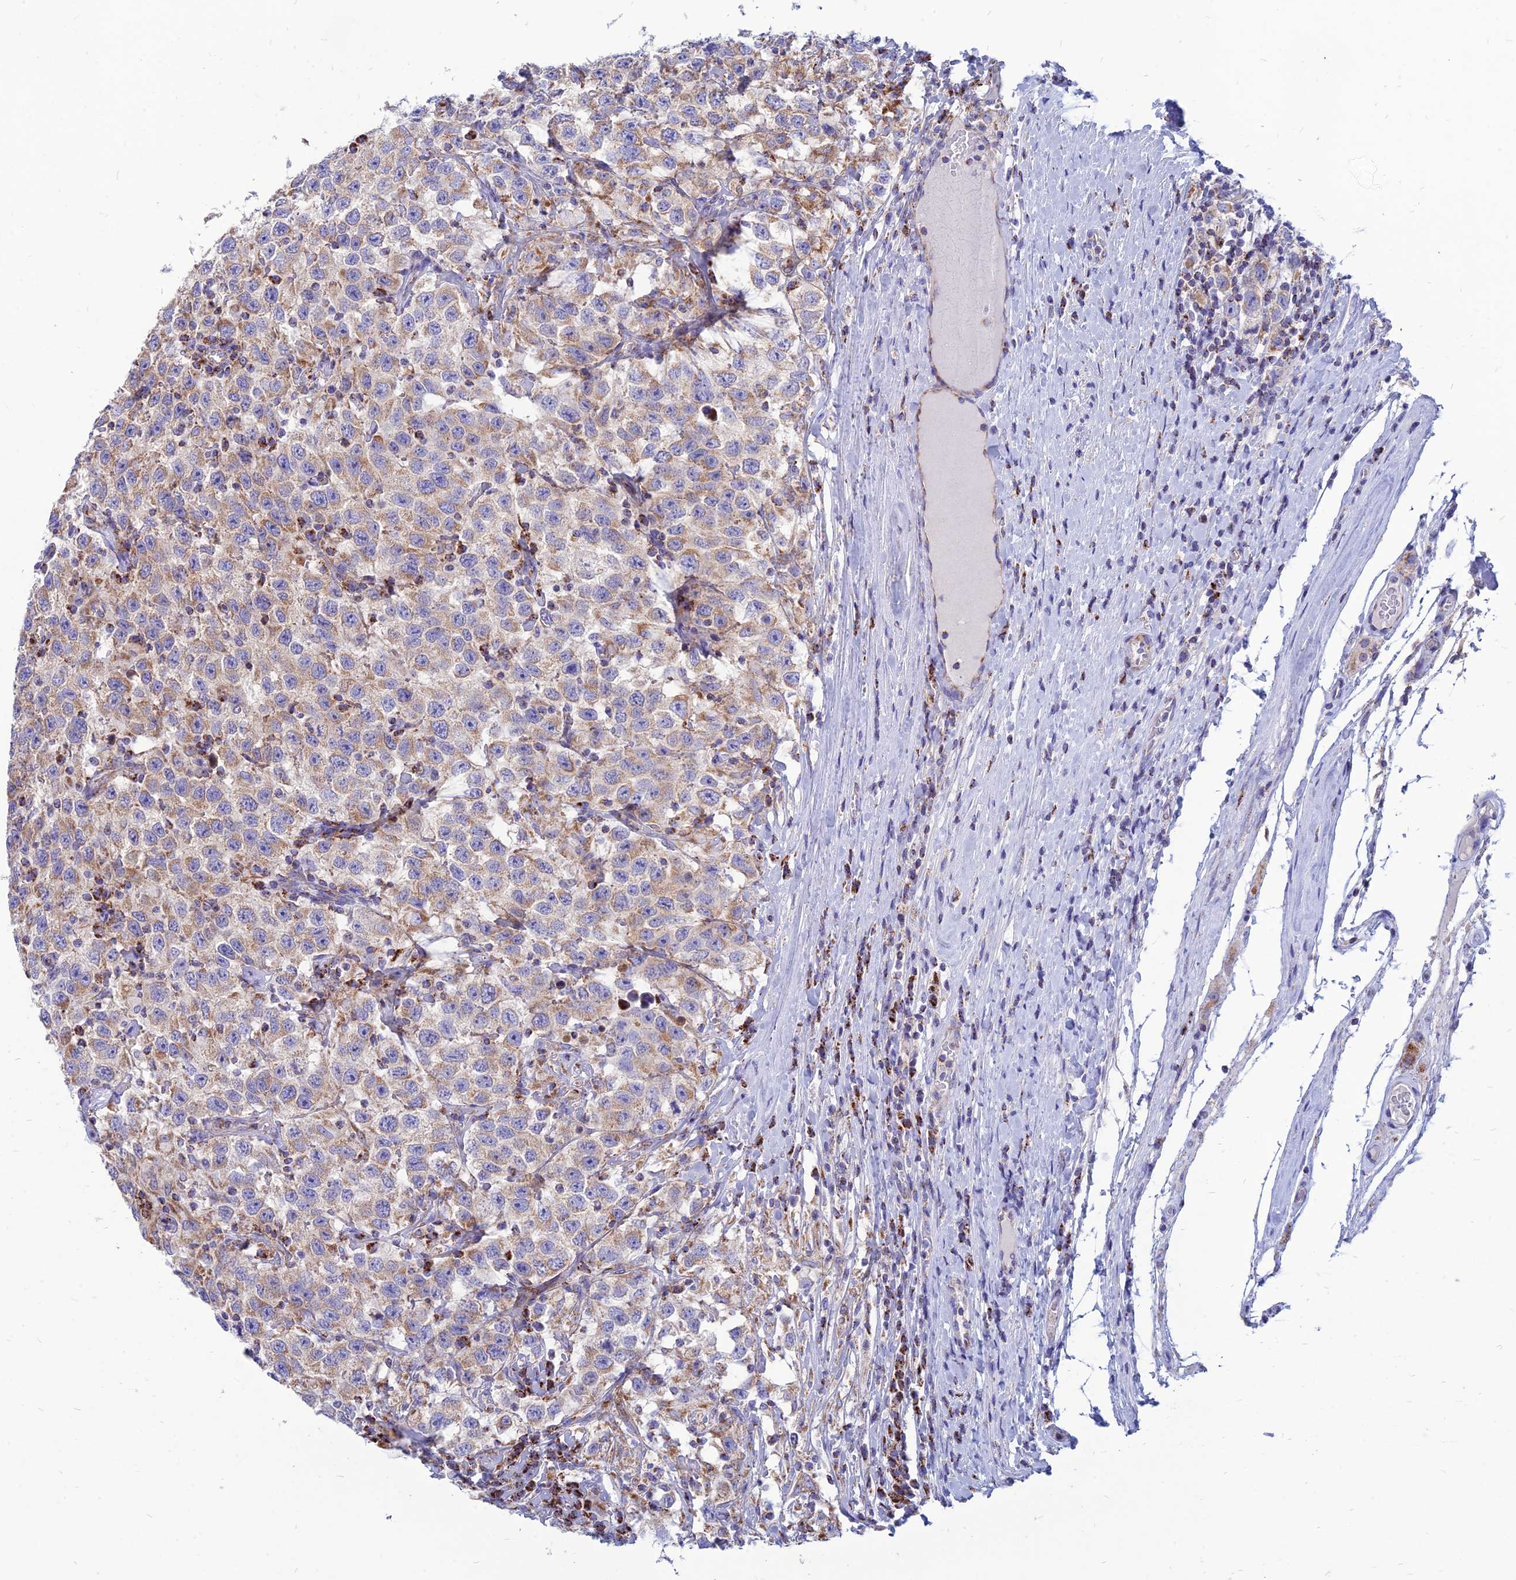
{"staining": {"intensity": "moderate", "quantity": "25%-75%", "location": "cytoplasmic/membranous"}, "tissue": "testis cancer", "cell_type": "Tumor cells", "image_type": "cancer", "snomed": [{"axis": "morphology", "description": "Seminoma, NOS"}, {"axis": "topography", "description": "Testis"}], "caption": "This image exhibits immunohistochemistry (IHC) staining of human testis cancer (seminoma), with medium moderate cytoplasmic/membranous expression in approximately 25%-75% of tumor cells.", "gene": "PACC1", "patient": {"sex": "male", "age": 41}}